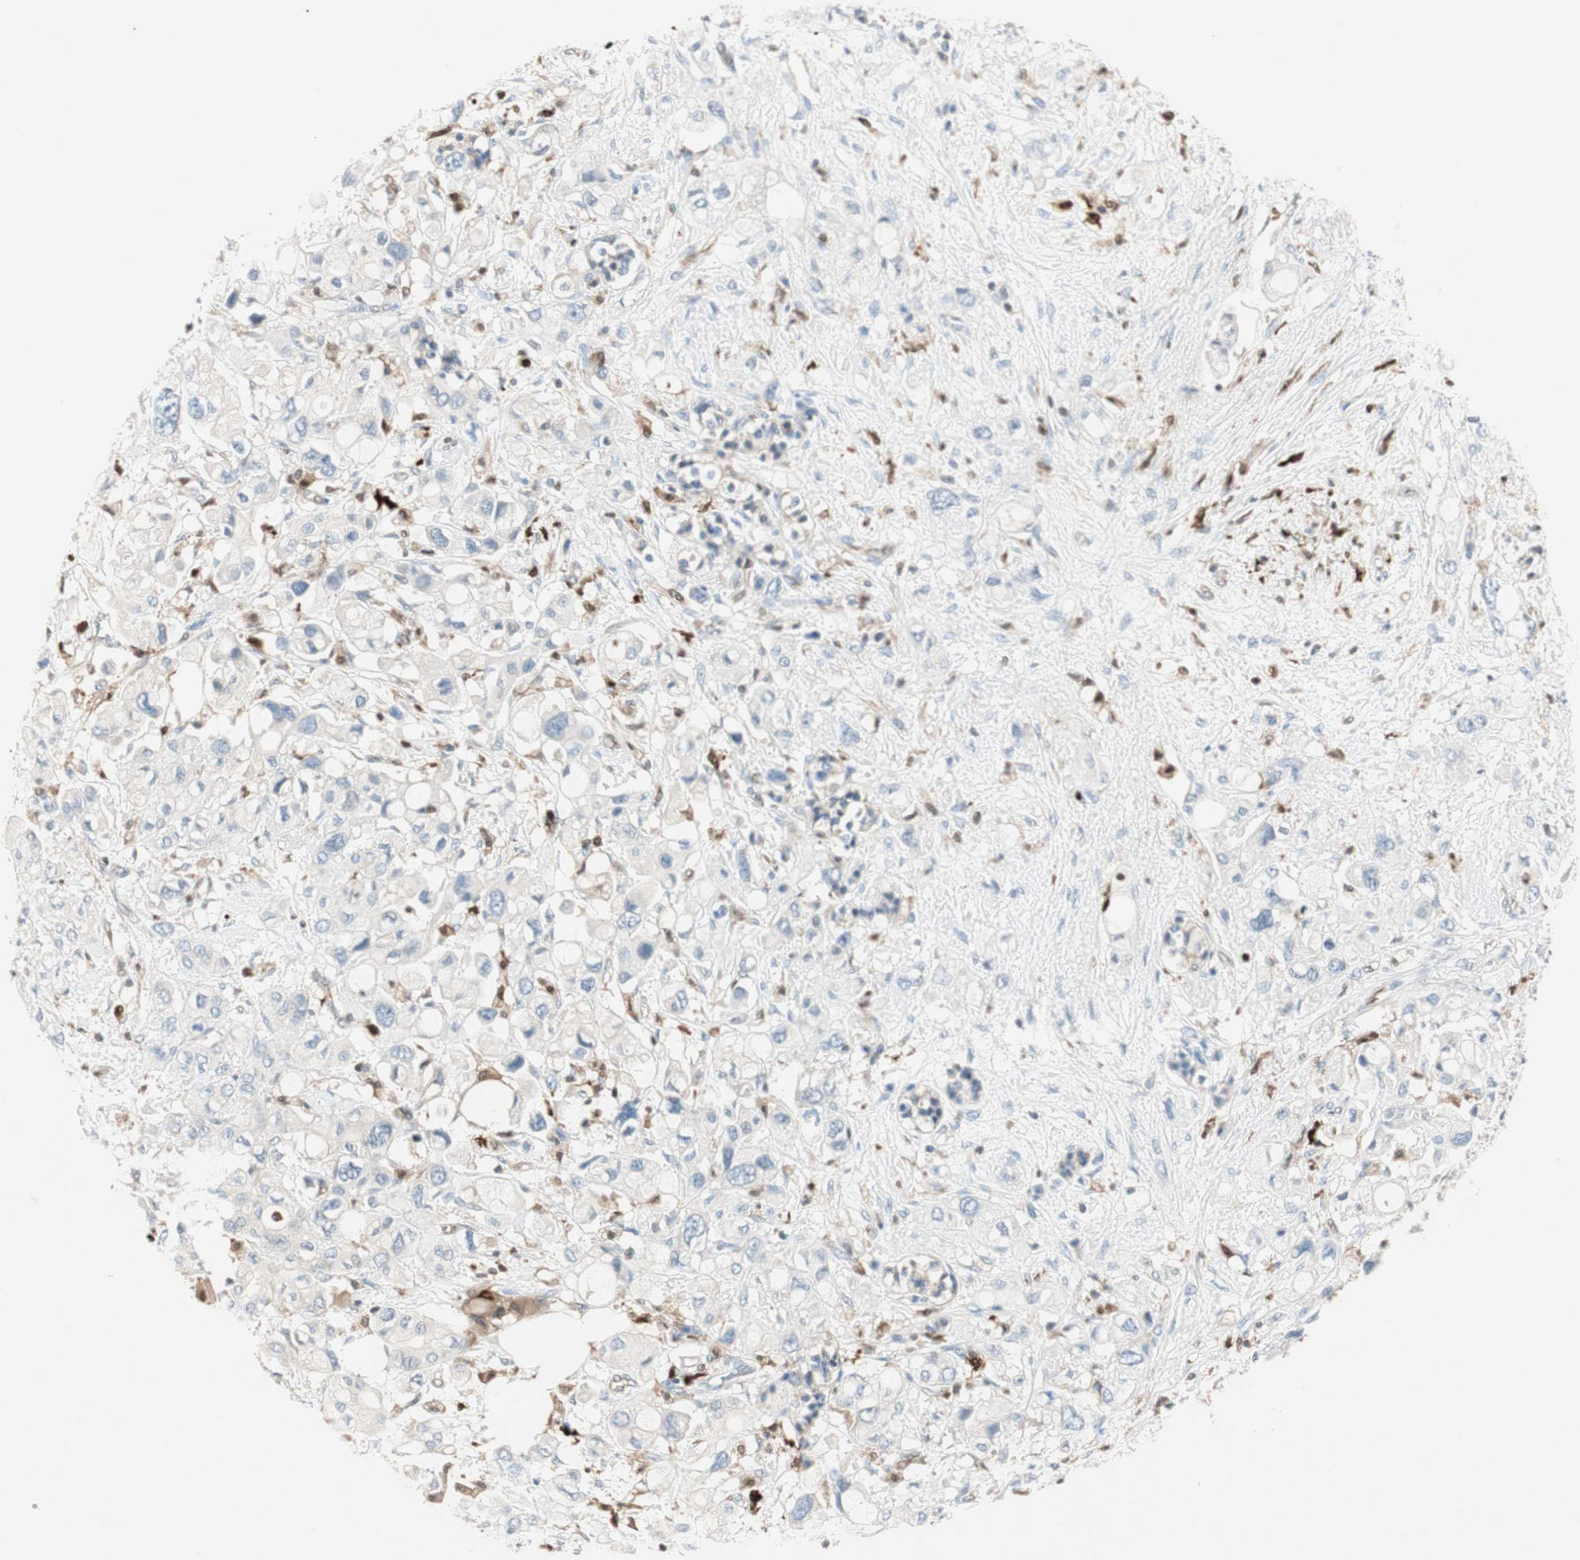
{"staining": {"intensity": "negative", "quantity": "none", "location": "none"}, "tissue": "pancreatic cancer", "cell_type": "Tumor cells", "image_type": "cancer", "snomed": [{"axis": "morphology", "description": "Adenocarcinoma, NOS"}, {"axis": "topography", "description": "Pancreas"}], "caption": "Tumor cells show no significant positivity in adenocarcinoma (pancreatic).", "gene": "COTL1", "patient": {"sex": "female", "age": 56}}